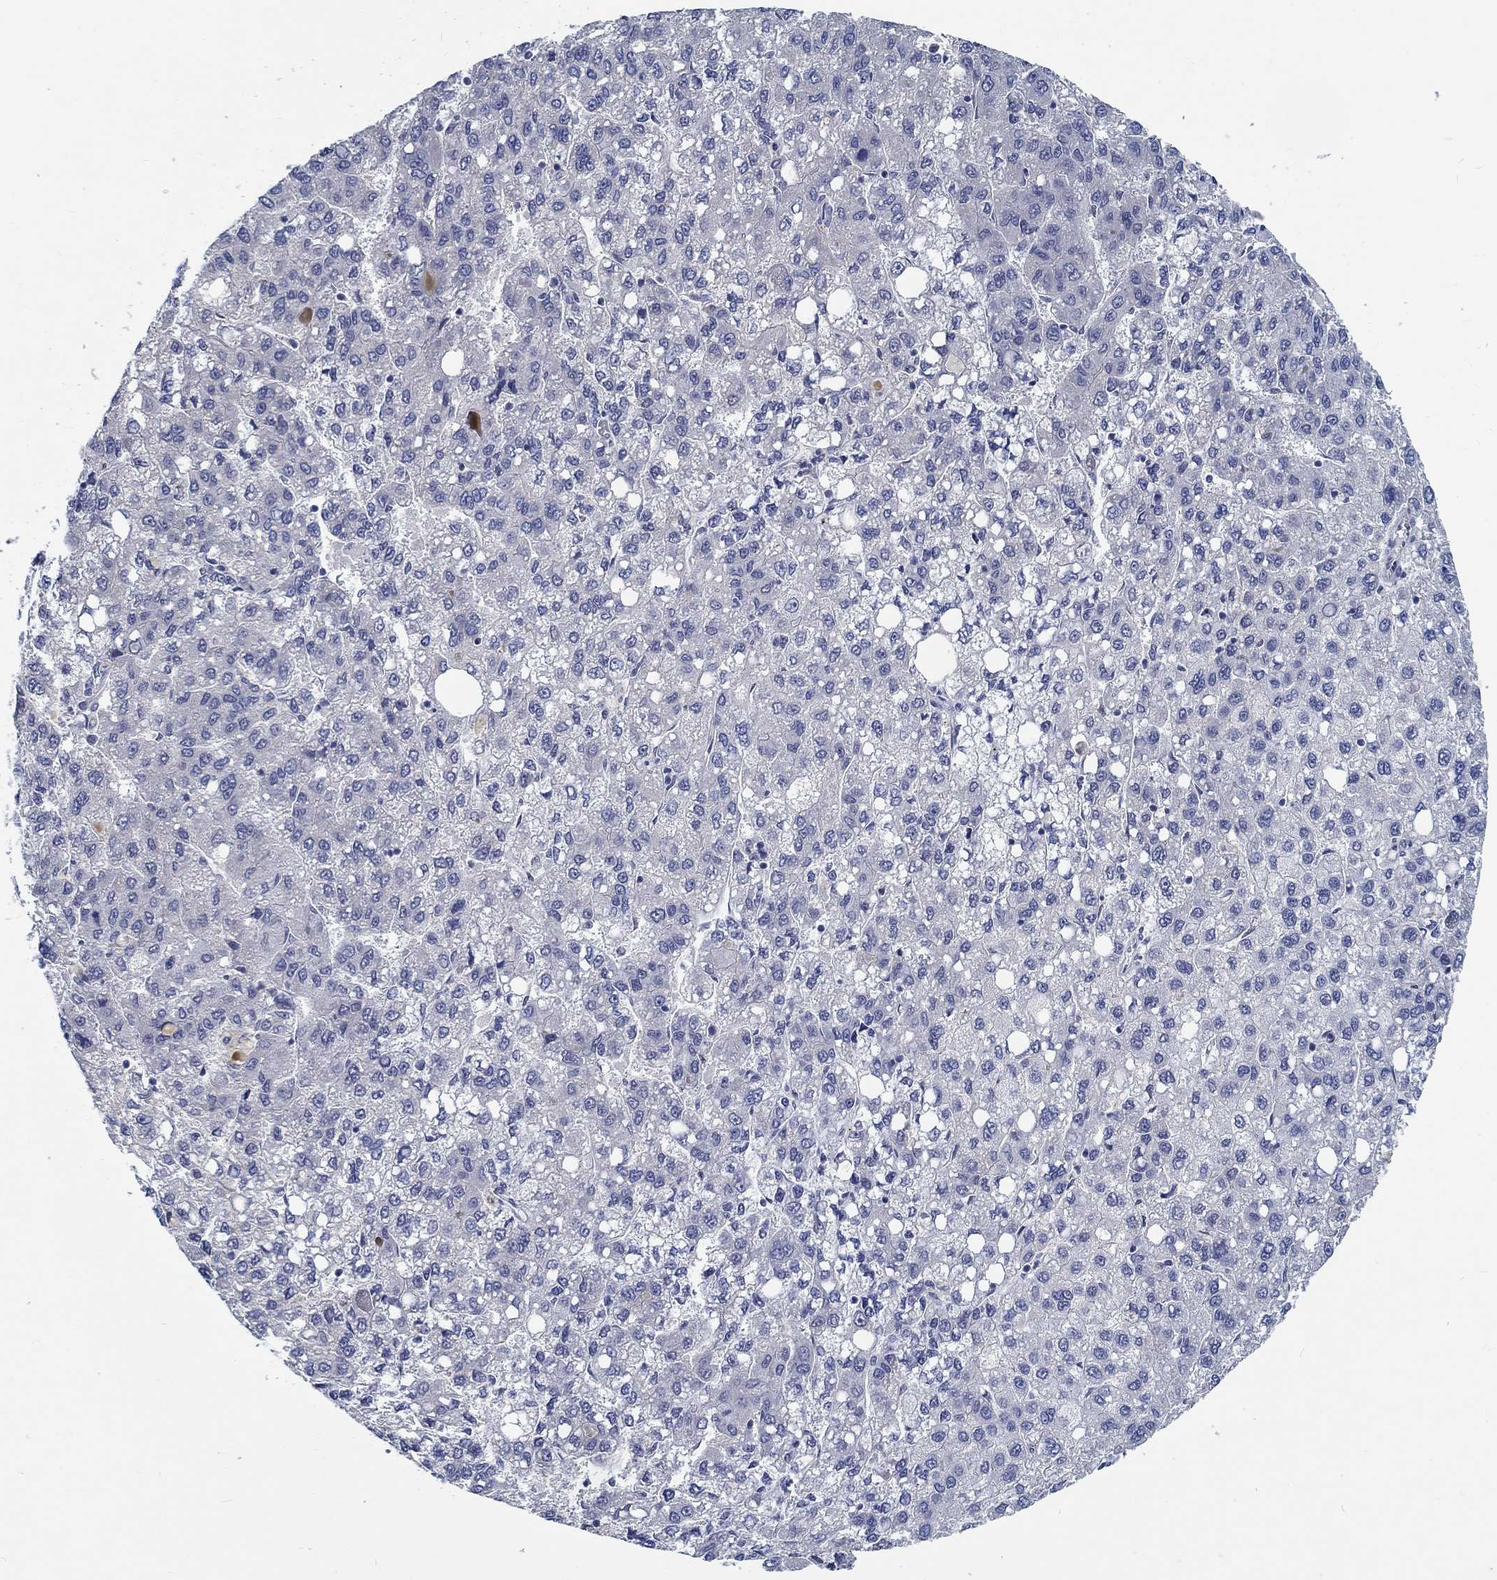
{"staining": {"intensity": "negative", "quantity": "none", "location": "none"}, "tissue": "liver cancer", "cell_type": "Tumor cells", "image_type": "cancer", "snomed": [{"axis": "morphology", "description": "Carcinoma, Hepatocellular, NOS"}, {"axis": "topography", "description": "Liver"}], "caption": "Tumor cells show no significant protein staining in liver hepatocellular carcinoma.", "gene": "MYBPC1", "patient": {"sex": "female", "age": 82}}